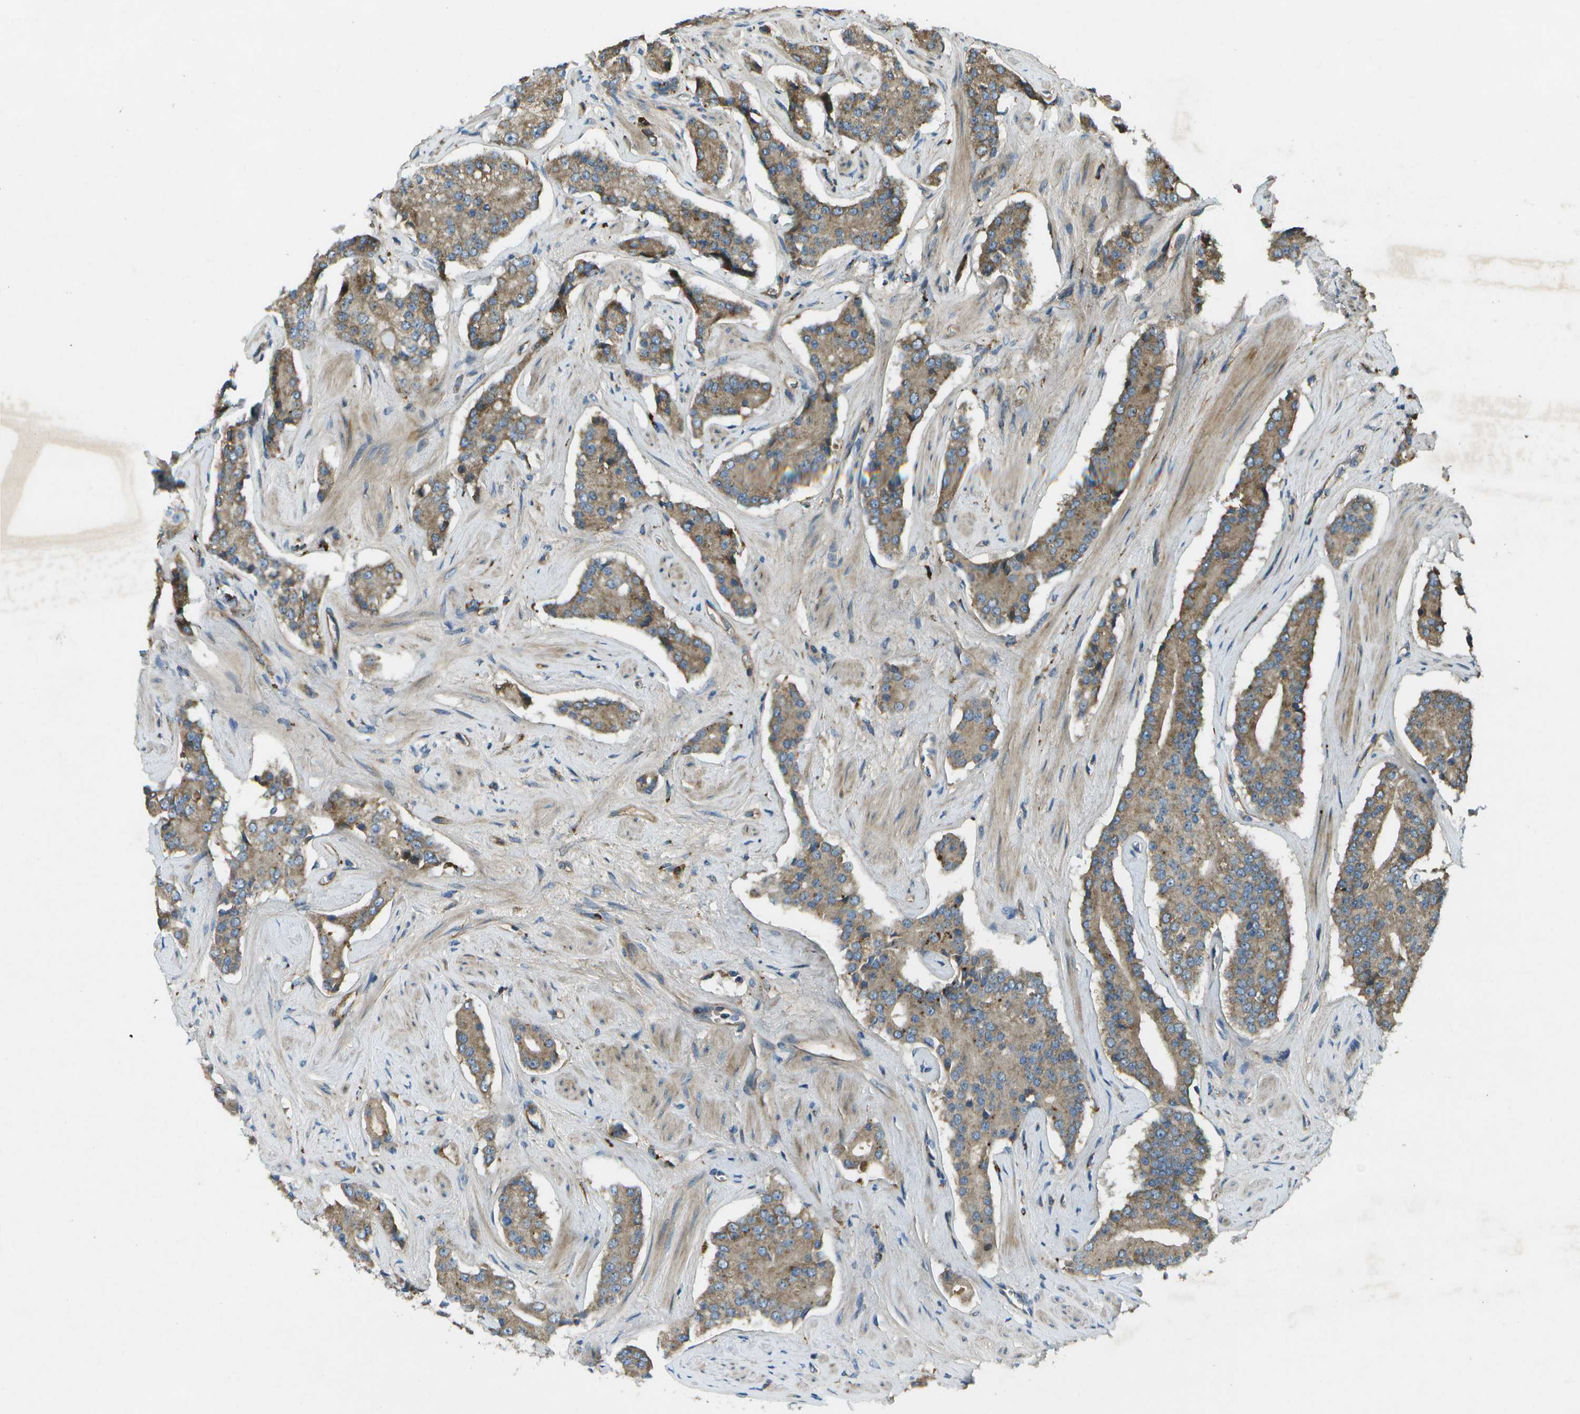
{"staining": {"intensity": "moderate", "quantity": ">75%", "location": "cytoplasmic/membranous"}, "tissue": "prostate cancer", "cell_type": "Tumor cells", "image_type": "cancer", "snomed": [{"axis": "morphology", "description": "Adenocarcinoma, High grade"}, {"axis": "topography", "description": "Prostate"}], "caption": "Protein staining of prostate cancer (high-grade adenocarcinoma) tissue reveals moderate cytoplasmic/membranous expression in about >75% of tumor cells.", "gene": "PXYLP1", "patient": {"sex": "male", "age": 71}}